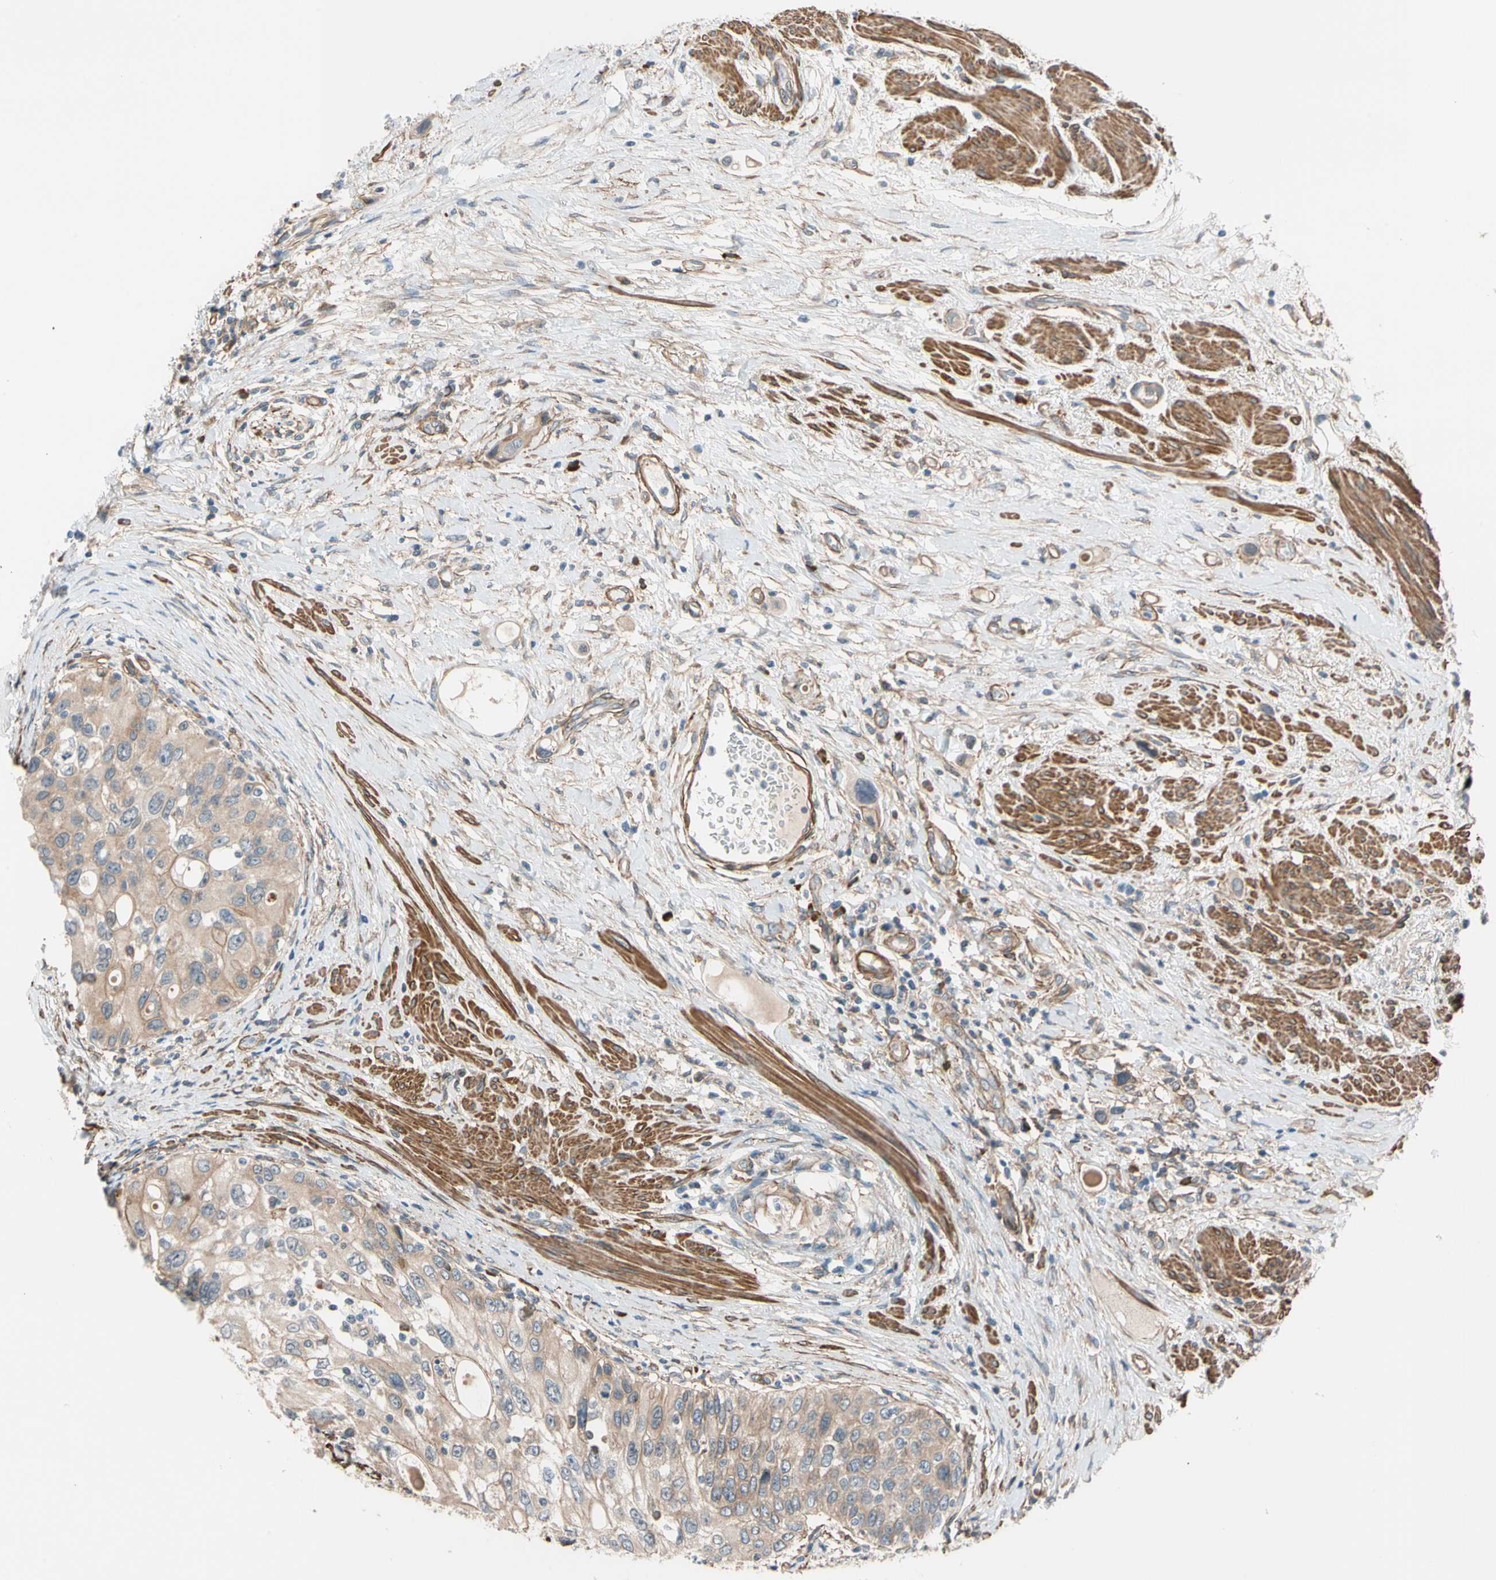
{"staining": {"intensity": "weak", "quantity": ">75%", "location": "cytoplasmic/membranous"}, "tissue": "urothelial cancer", "cell_type": "Tumor cells", "image_type": "cancer", "snomed": [{"axis": "morphology", "description": "Urothelial carcinoma, High grade"}, {"axis": "topography", "description": "Urinary bladder"}], "caption": "Immunohistochemical staining of urothelial carcinoma (high-grade) exhibits low levels of weak cytoplasmic/membranous staining in approximately >75% of tumor cells.", "gene": "LIMK2", "patient": {"sex": "female", "age": 56}}